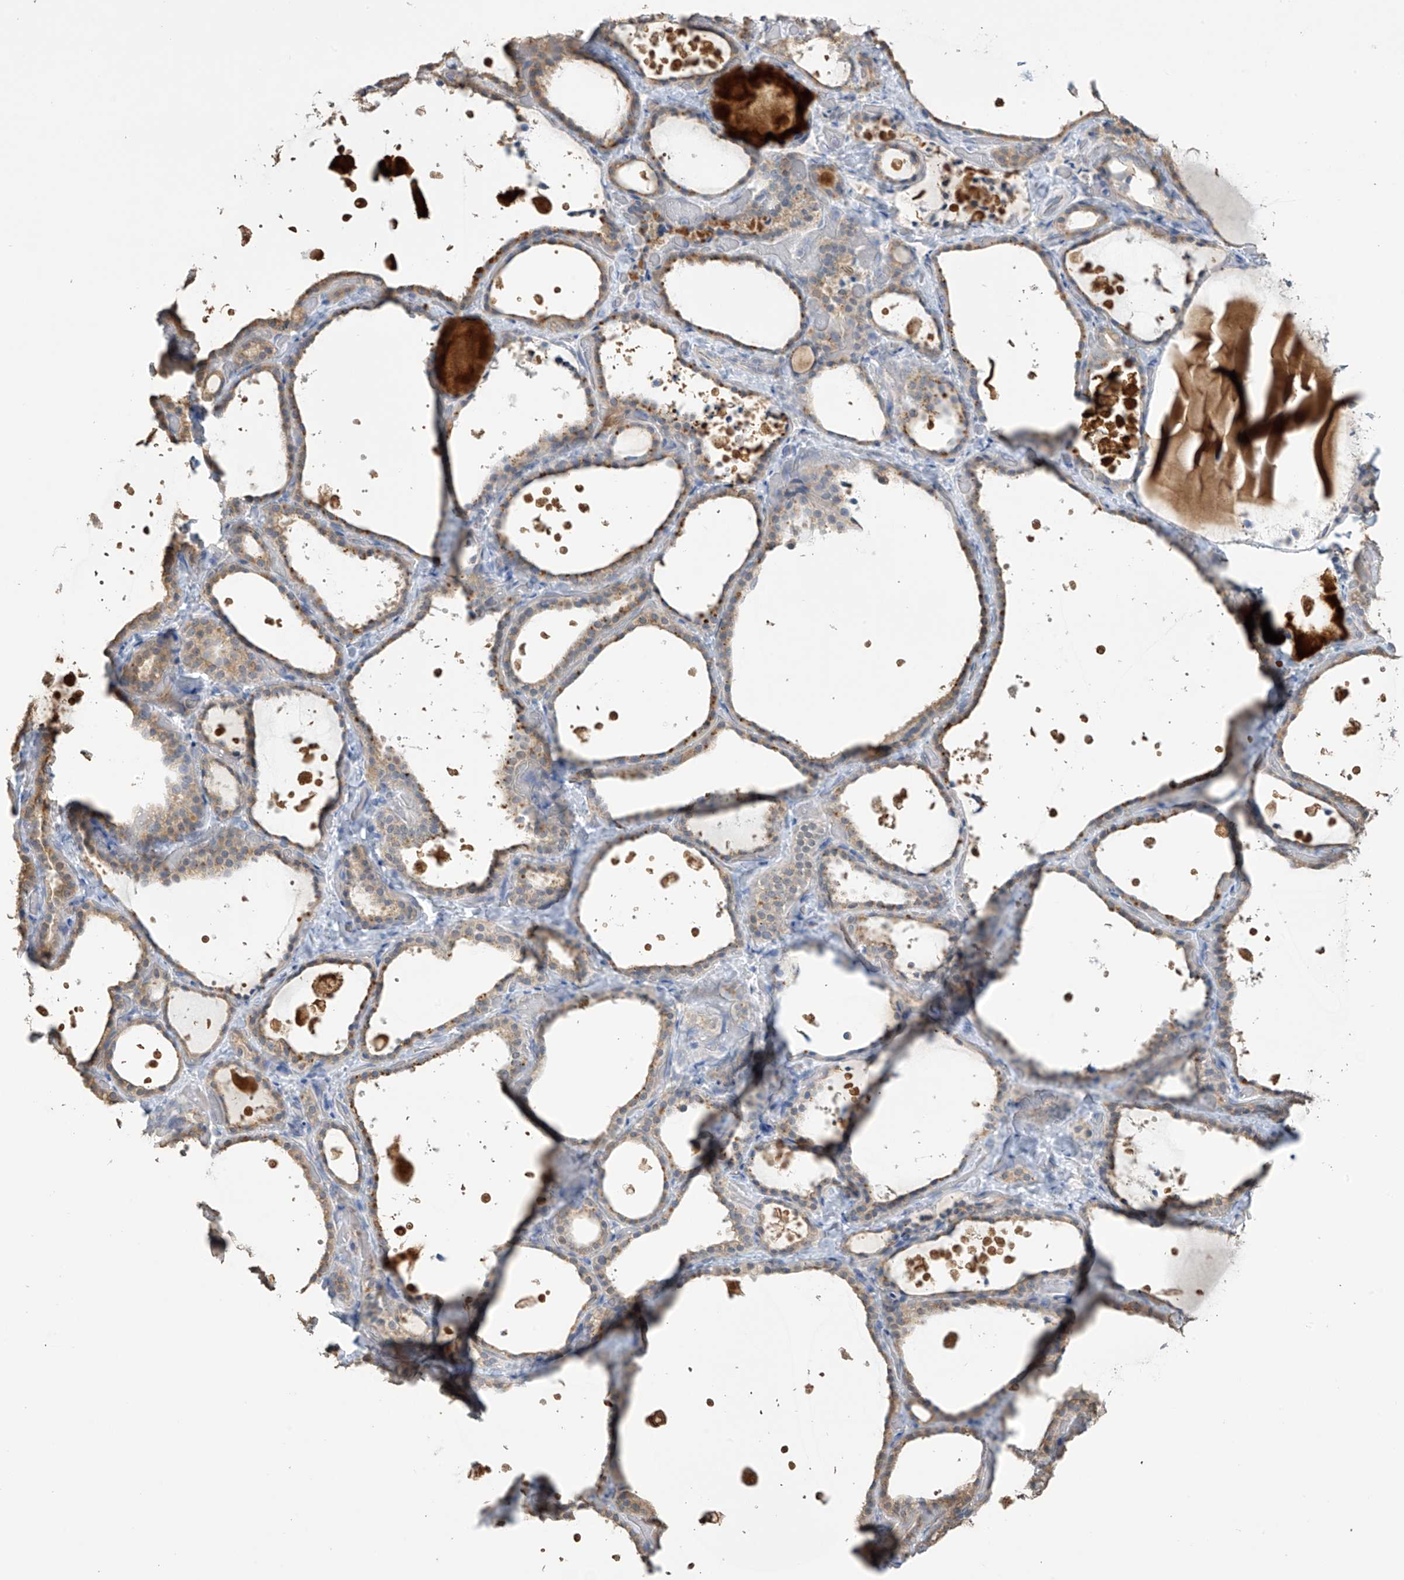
{"staining": {"intensity": "weak", "quantity": ">75%", "location": "cytoplasmic/membranous"}, "tissue": "thyroid gland", "cell_type": "Glandular cells", "image_type": "normal", "snomed": [{"axis": "morphology", "description": "Normal tissue, NOS"}, {"axis": "topography", "description": "Thyroid gland"}], "caption": "Protein expression analysis of benign thyroid gland reveals weak cytoplasmic/membranous staining in about >75% of glandular cells.", "gene": "SLFN14", "patient": {"sex": "female", "age": 44}}